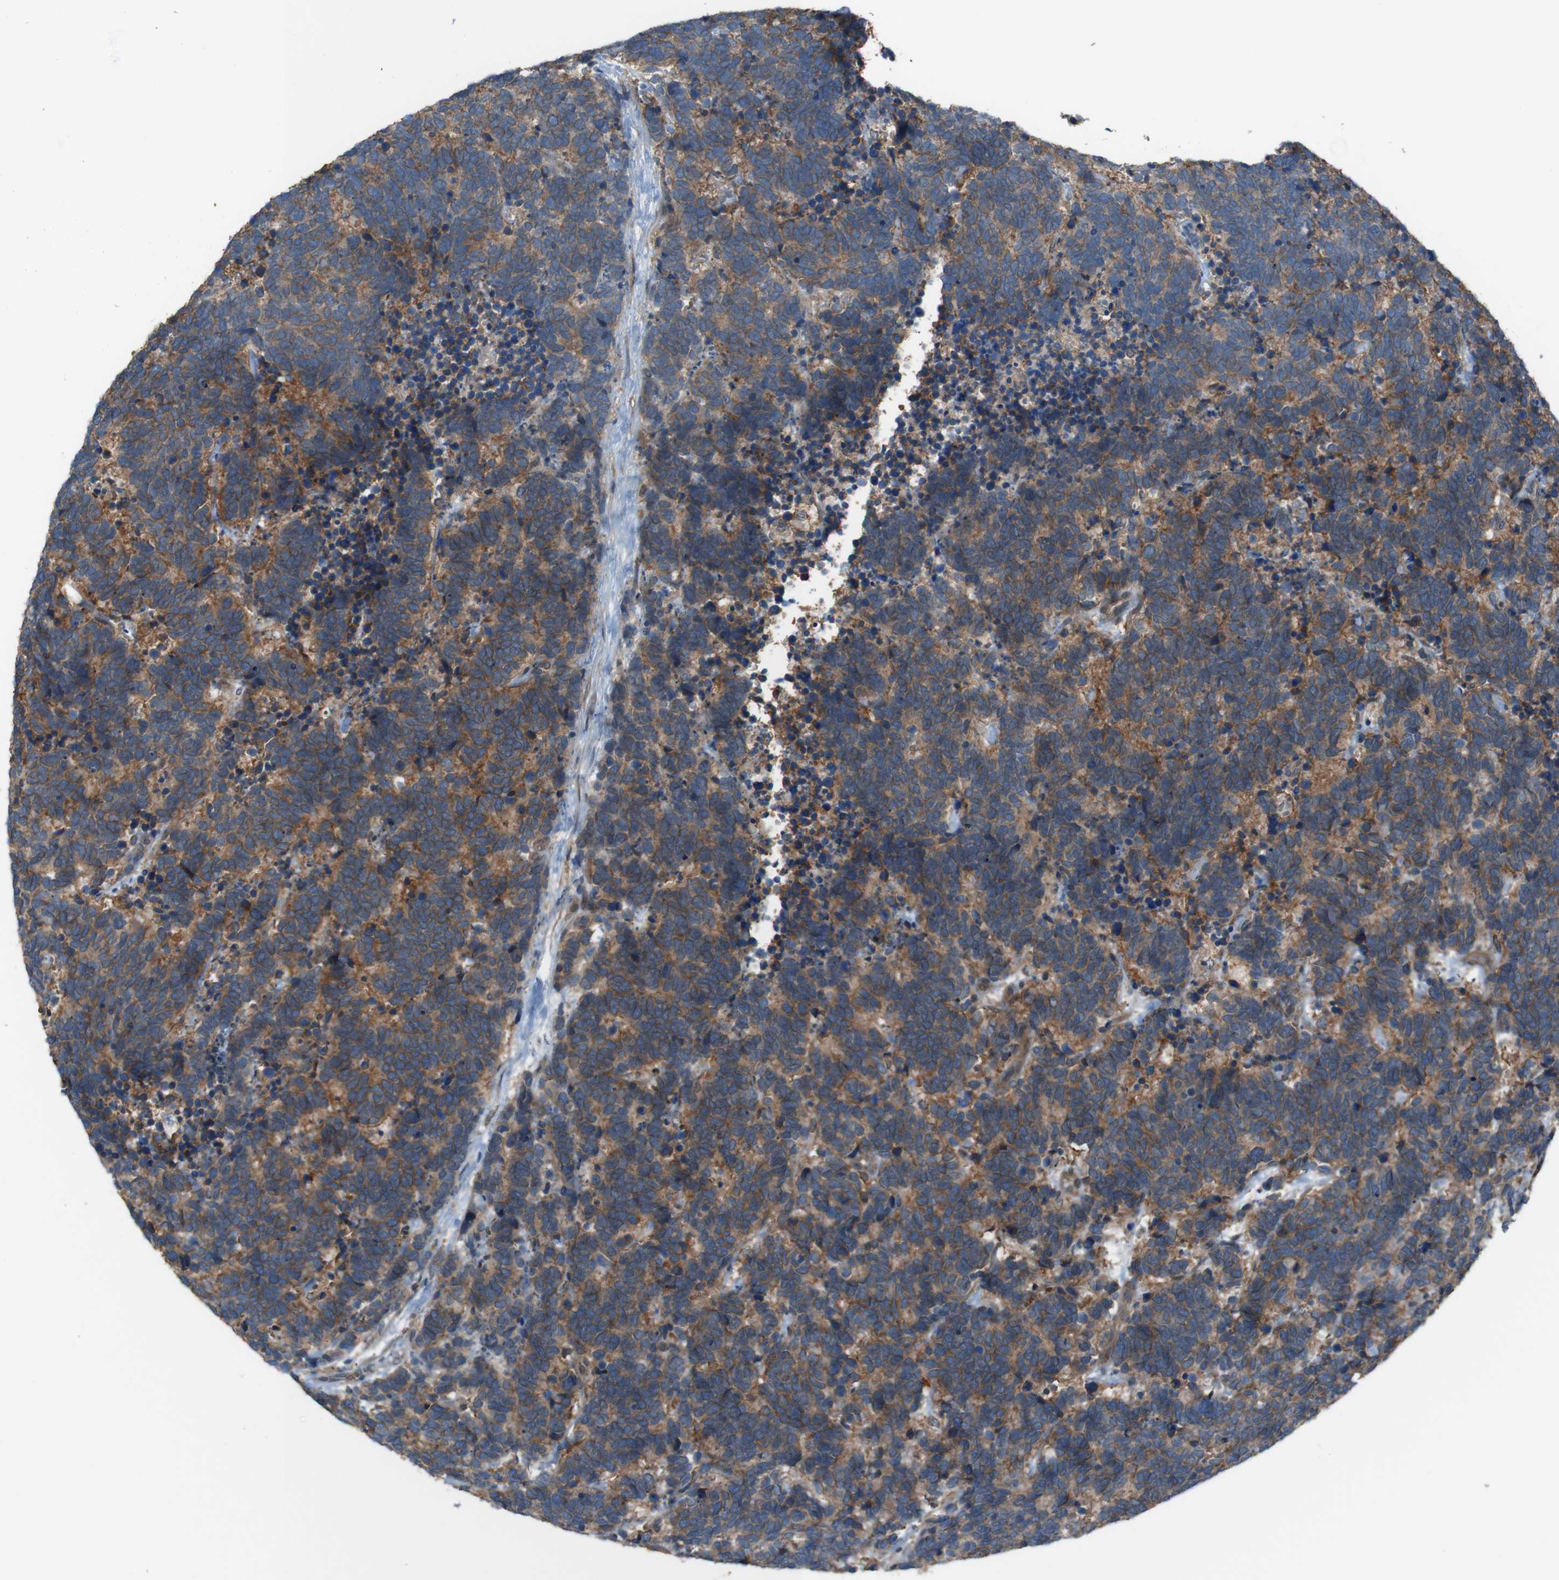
{"staining": {"intensity": "moderate", "quantity": ">75%", "location": "cytoplasmic/membranous"}, "tissue": "carcinoid", "cell_type": "Tumor cells", "image_type": "cancer", "snomed": [{"axis": "morphology", "description": "Carcinoma, NOS"}, {"axis": "morphology", "description": "Carcinoid, malignant, NOS"}, {"axis": "topography", "description": "Urinary bladder"}], "caption": "Moderate cytoplasmic/membranous protein staining is appreciated in about >75% of tumor cells in carcinoid.", "gene": "ATP2B1", "patient": {"sex": "male", "age": 57}}